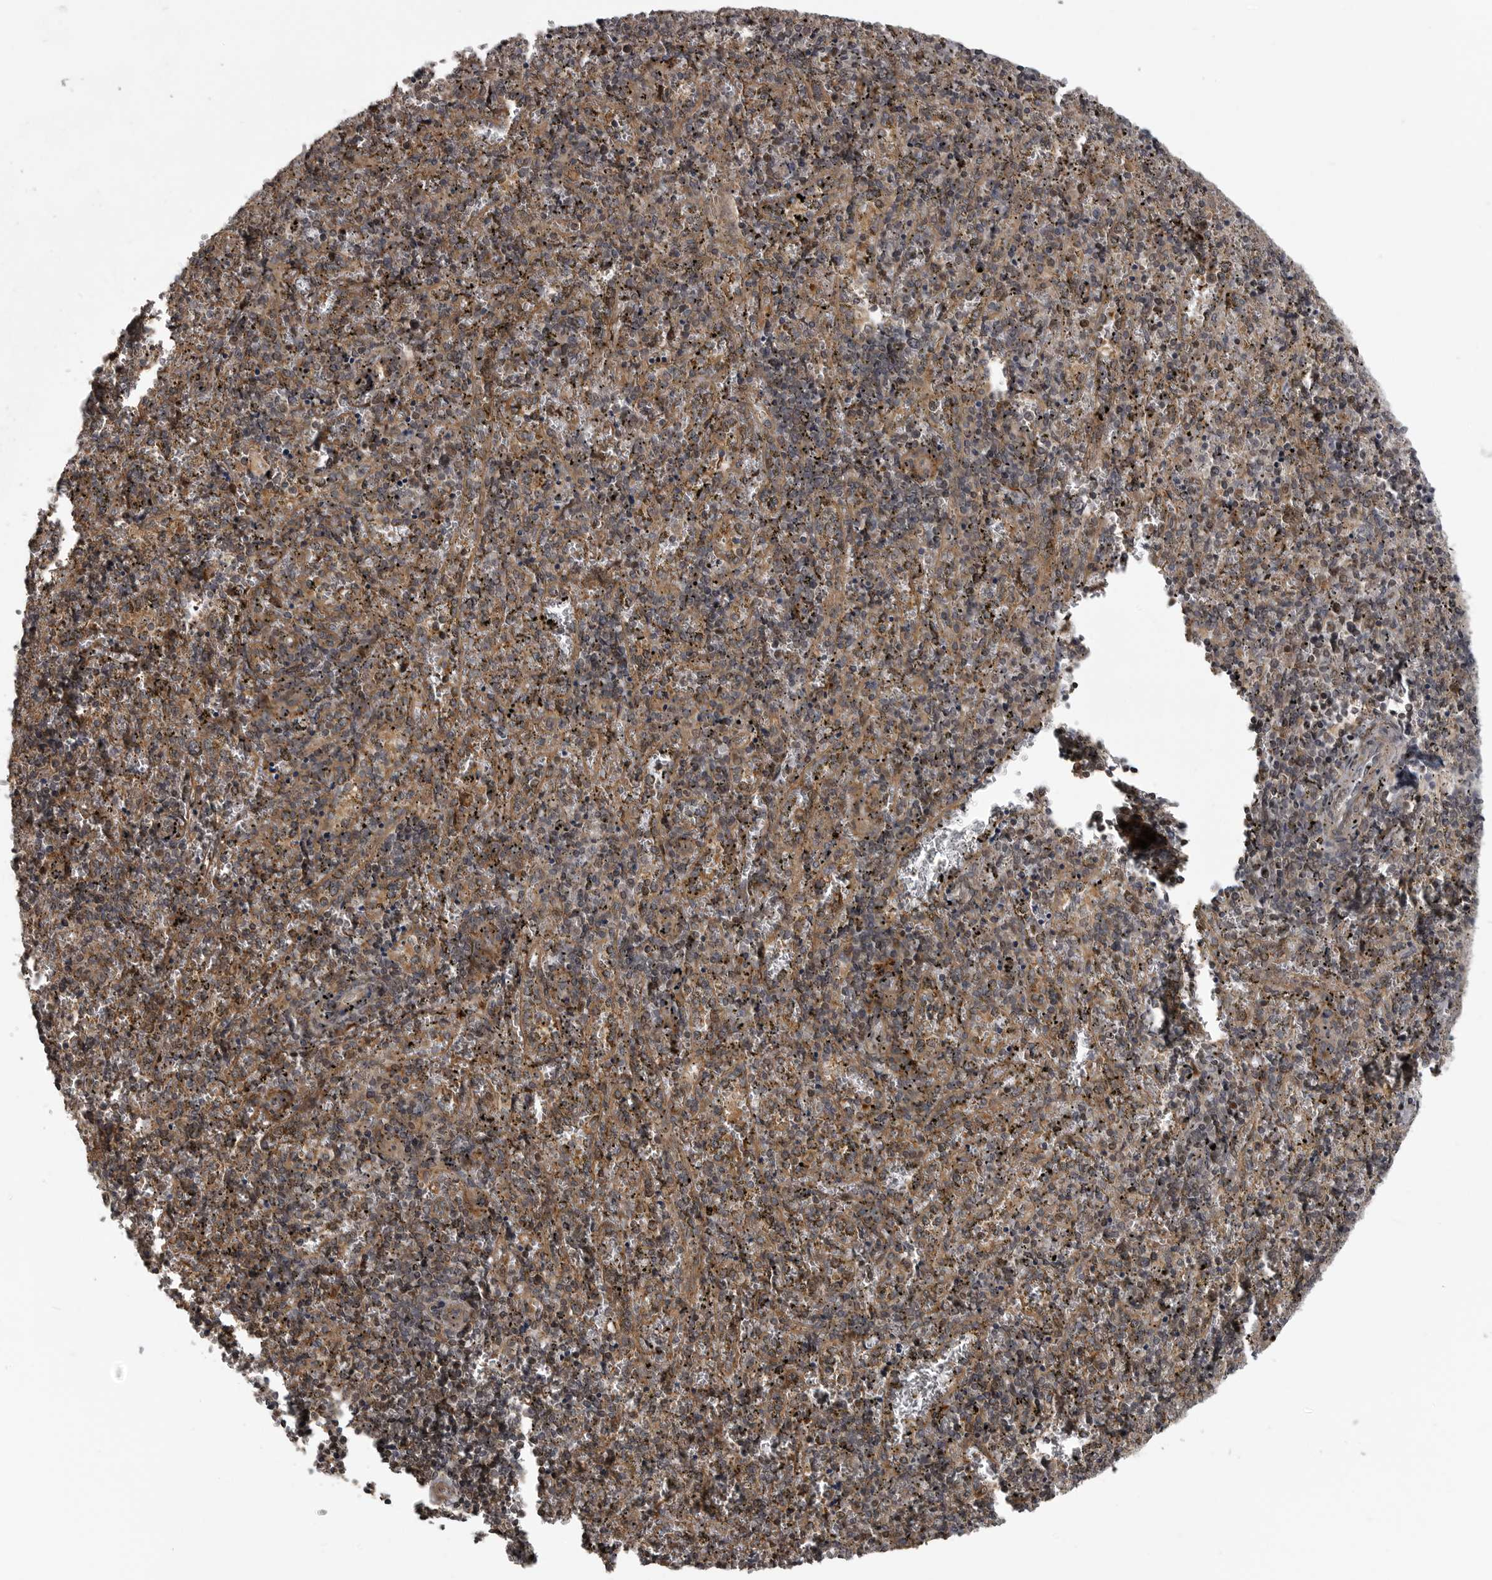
{"staining": {"intensity": "moderate", "quantity": ">75%", "location": "cytoplasmic/membranous"}, "tissue": "spleen", "cell_type": "Cells in red pulp", "image_type": "normal", "snomed": [{"axis": "morphology", "description": "Normal tissue, NOS"}, {"axis": "topography", "description": "Spleen"}], "caption": "Protein positivity by immunohistochemistry exhibits moderate cytoplasmic/membranous staining in about >75% of cells in red pulp in benign spleen. (DAB (3,3'-diaminobenzidine) IHC, brown staining for protein, blue staining for nuclei).", "gene": "ZNRF1", "patient": {"sex": "male", "age": 11}}